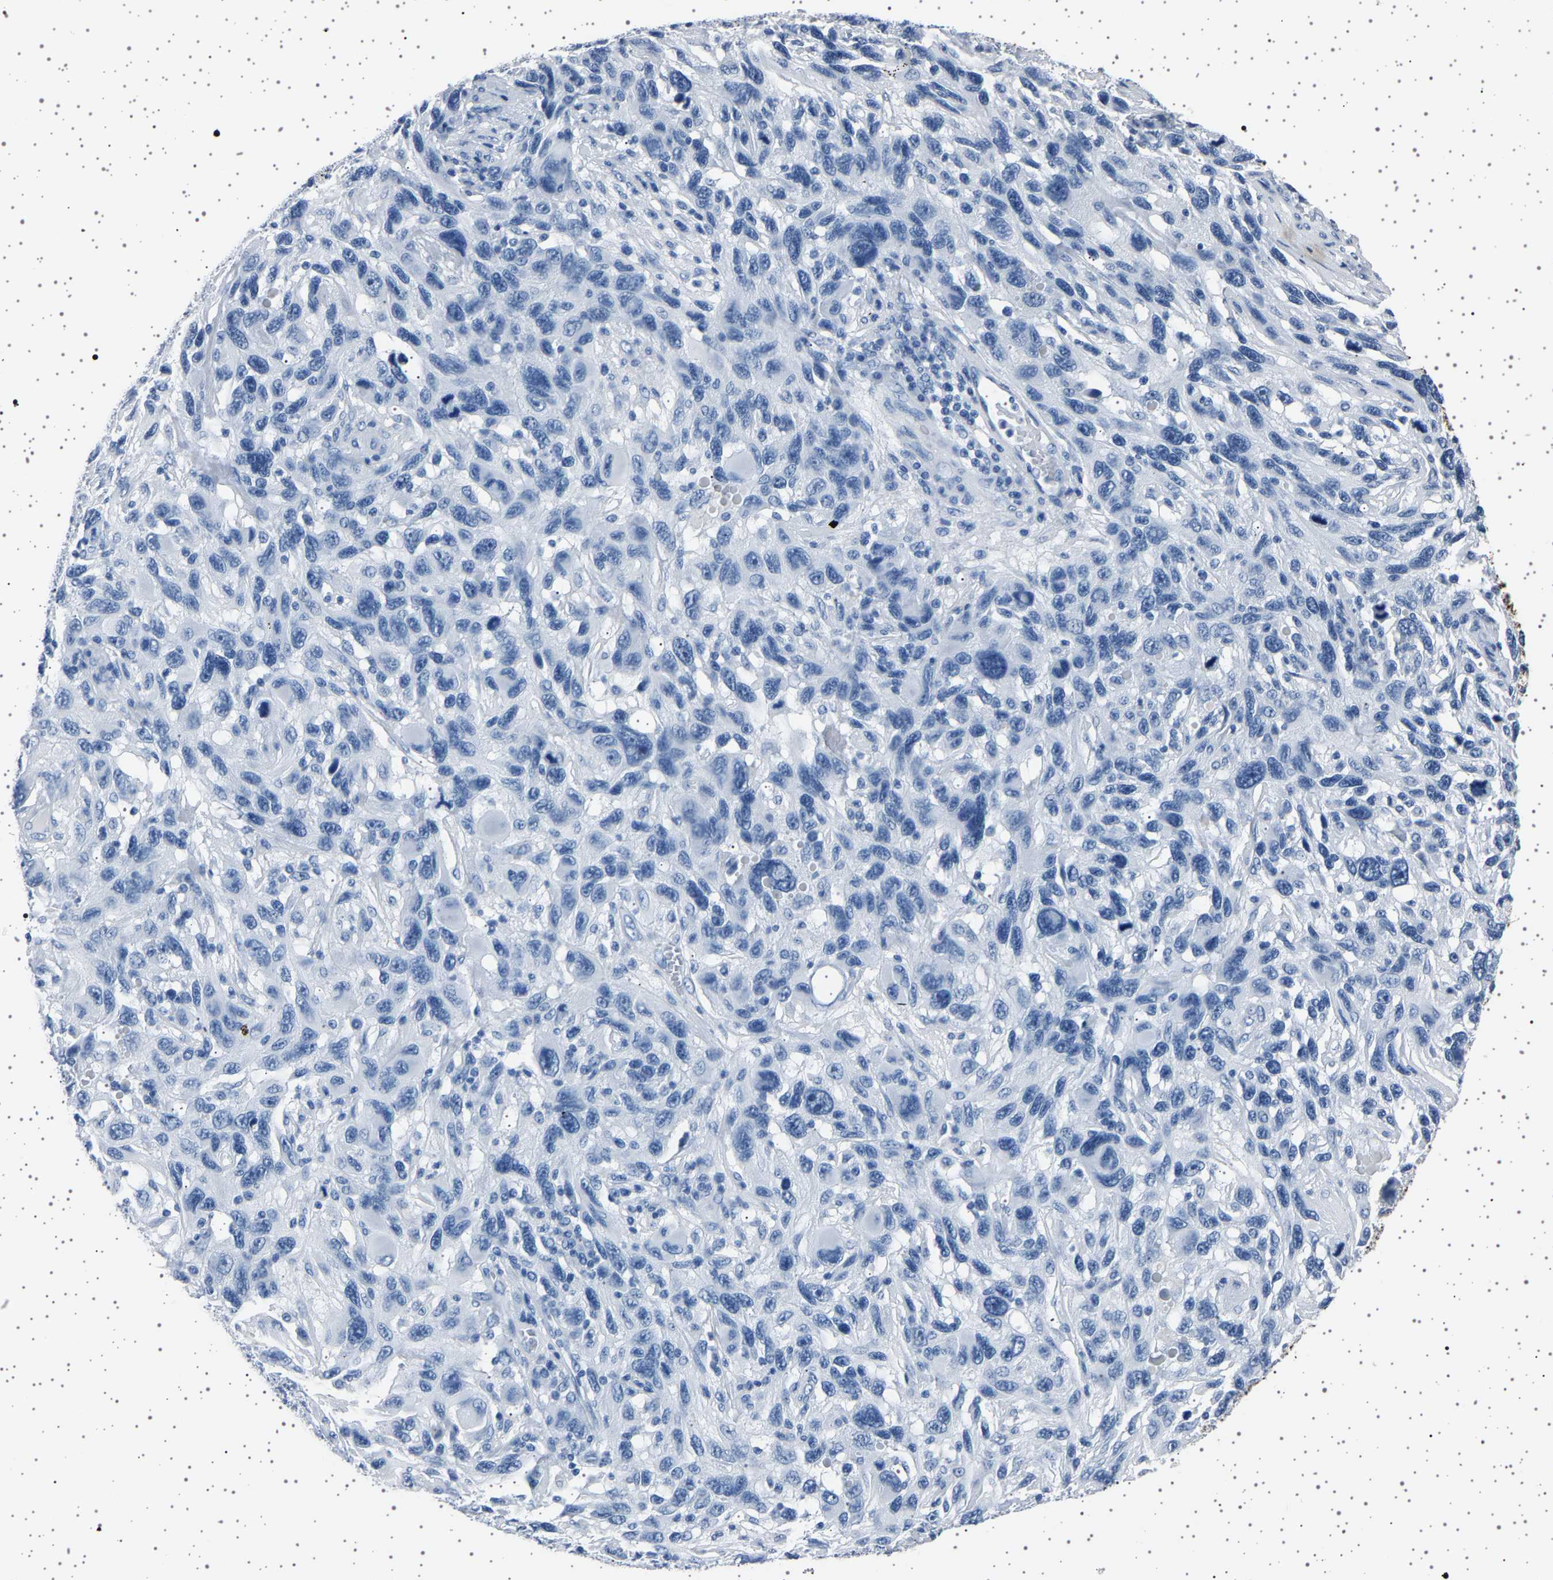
{"staining": {"intensity": "negative", "quantity": "none", "location": "none"}, "tissue": "melanoma", "cell_type": "Tumor cells", "image_type": "cancer", "snomed": [{"axis": "morphology", "description": "Malignant melanoma, NOS"}, {"axis": "topography", "description": "Skin"}], "caption": "Malignant melanoma was stained to show a protein in brown. There is no significant staining in tumor cells. Brightfield microscopy of IHC stained with DAB (brown) and hematoxylin (blue), captured at high magnification.", "gene": "TFF3", "patient": {"sex": "male", "age": 53}}